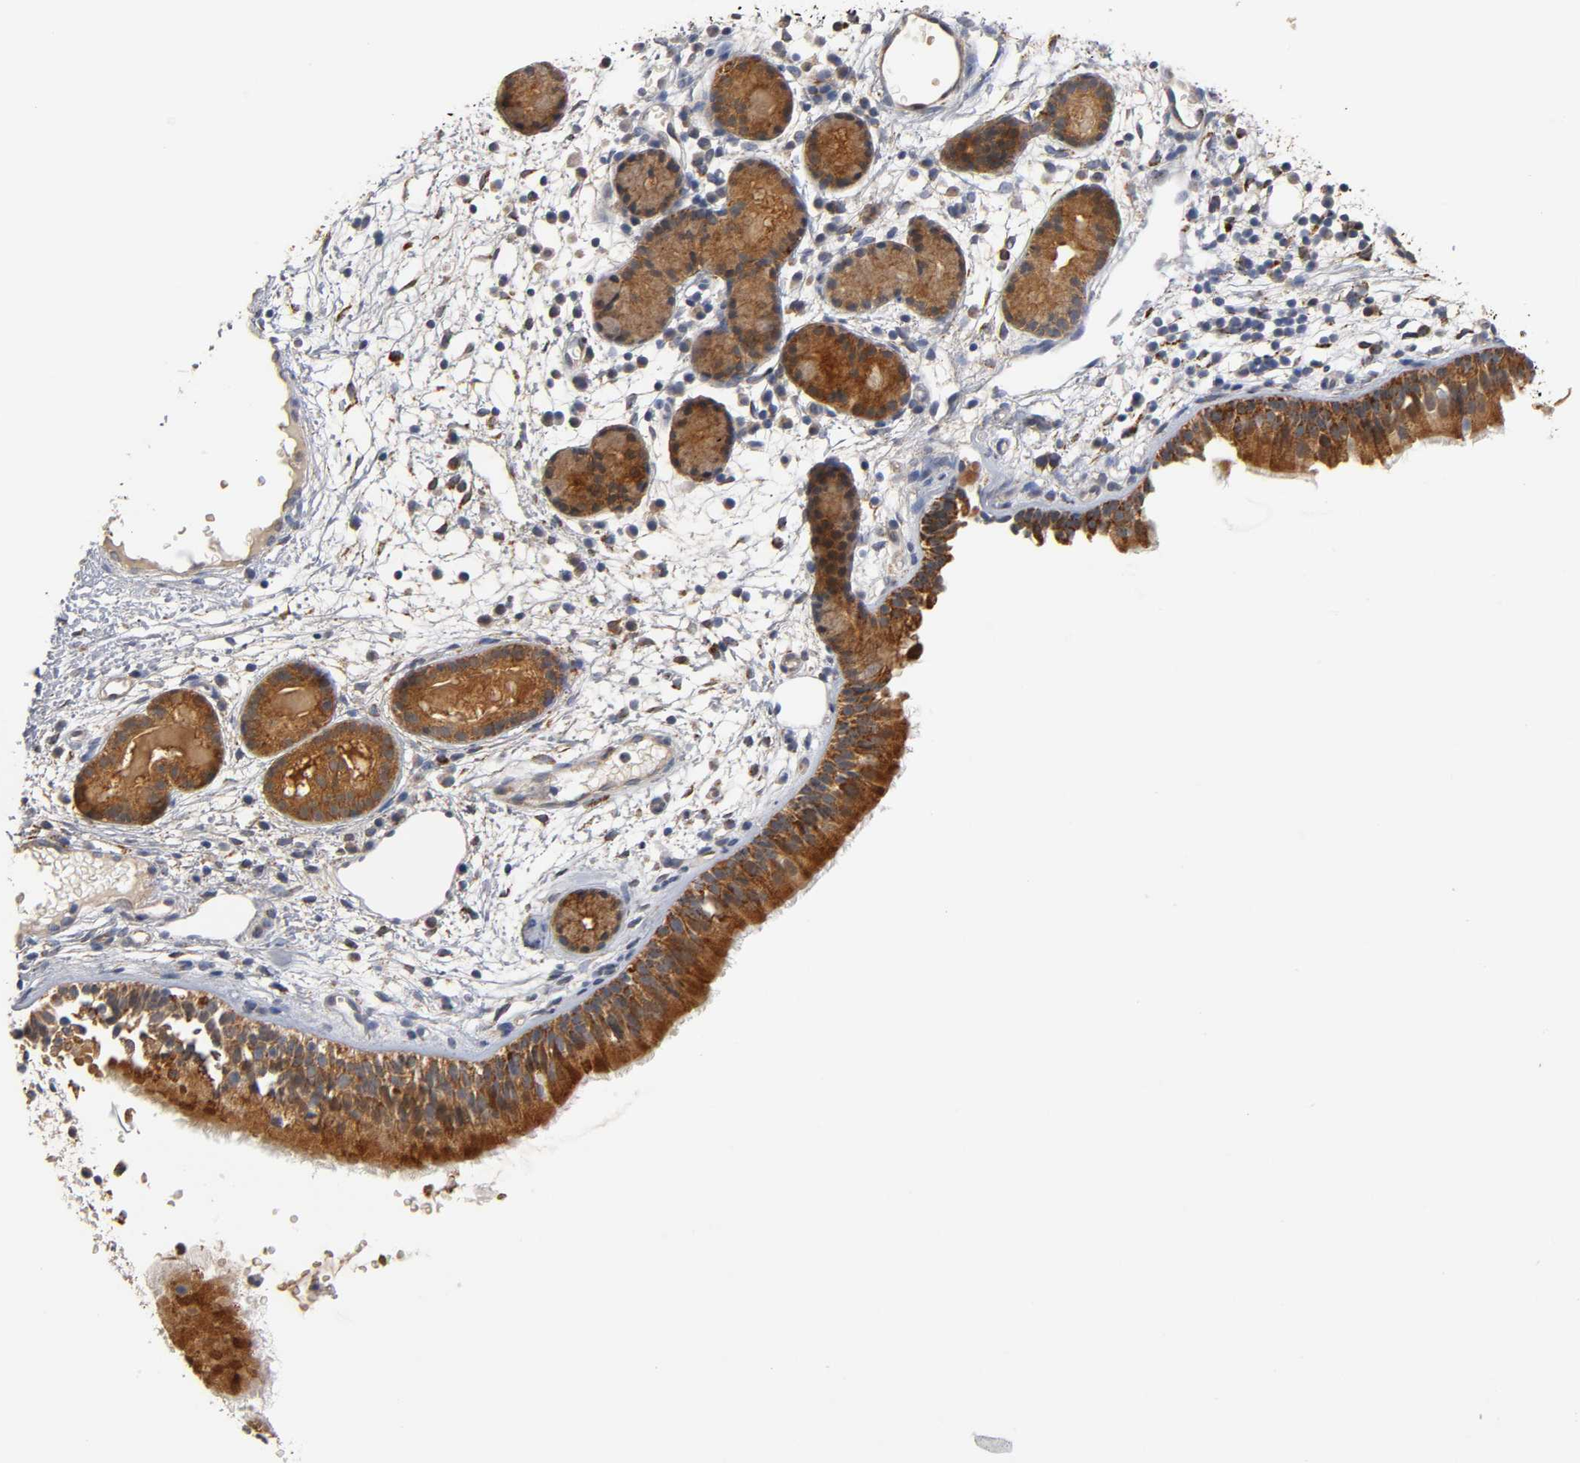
{"staining": {"intensity": "strong", "quantity": ">75%", "location": "cytoplasmic/membranous,nuclear"}, "tissue": "nasopharynx", "cell_type": "Respiratory epithelial cells", "image_type": "normal", "snomed": [{"axis": "morphology", "description": "Normal tissue, NOS"}, {"axis": "morphology", "description": "Inflammation, NOS"}, {"axis": "topography", "description": "Nasopharynx"}], "caption": "The photomicrograph demonstrates immunohistochemical staining of unremarkable nasopharynx. There is strong cytoplasmic/membranous,nuclear positivity is seen in about >75% of respiratory epithelial cells.", "gene": "ISG15", "patient": {"sex": "female", "age": 55}}